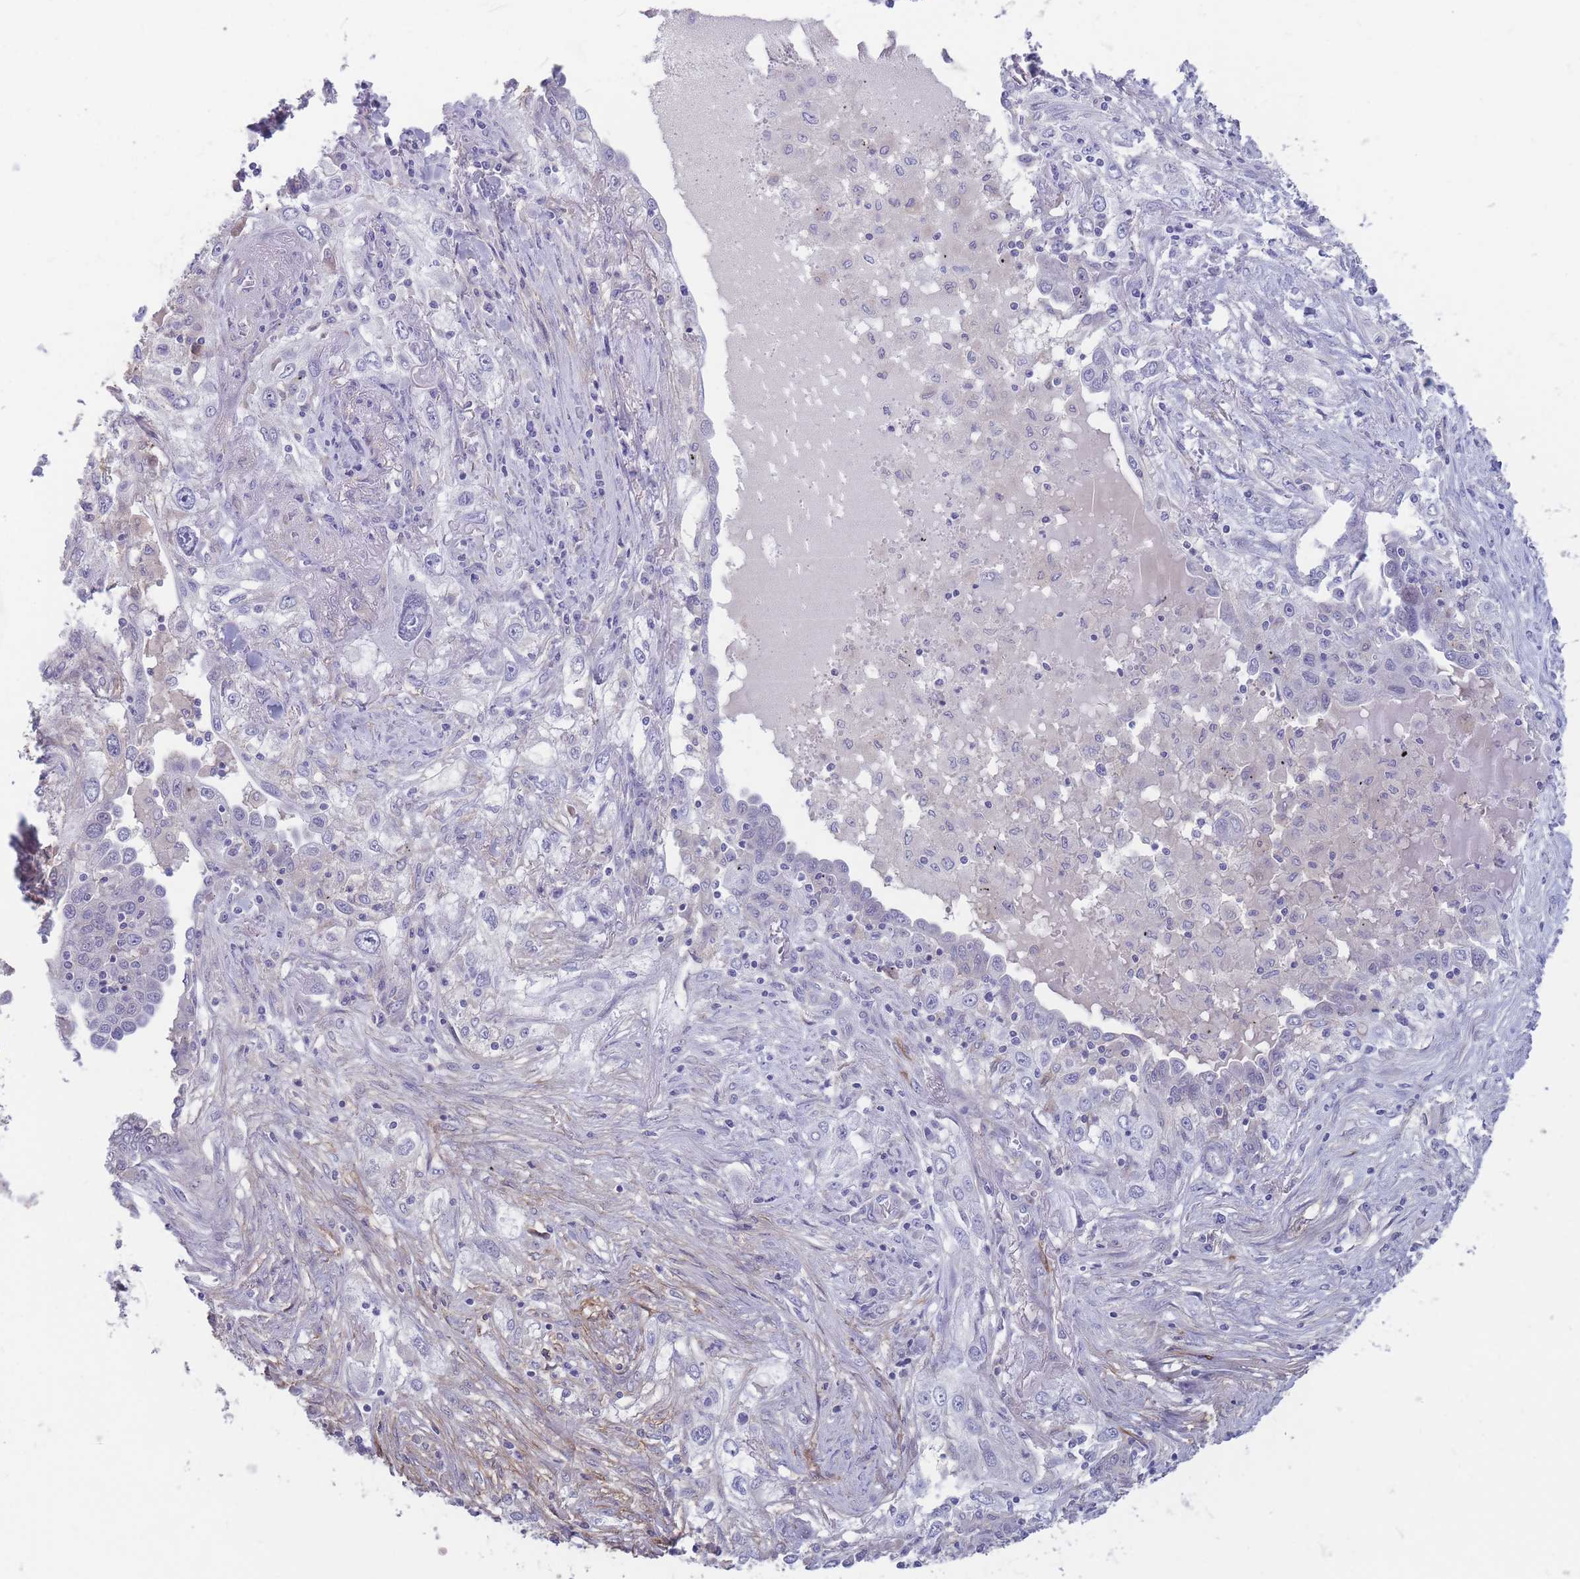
{"staining": {"intensity": "negative", "quantity": "none", "location": "none"}, "tissue": "lung cancer", "cell_type": "Tumor cells", "image_type": "cancer", "snomed": [{"axis": "morphology", "description": "Squamous cell carcinoma, NOS"}, {"axis": "topography", "description": "Lung"}], "caption": "IHC photomicrograph of lung squamous cell carcinoma stained for a protein (brown), which displays no expression in tumor cells.", "gene": "DPYD", "patient": {"sex": "female", "age": 69}}